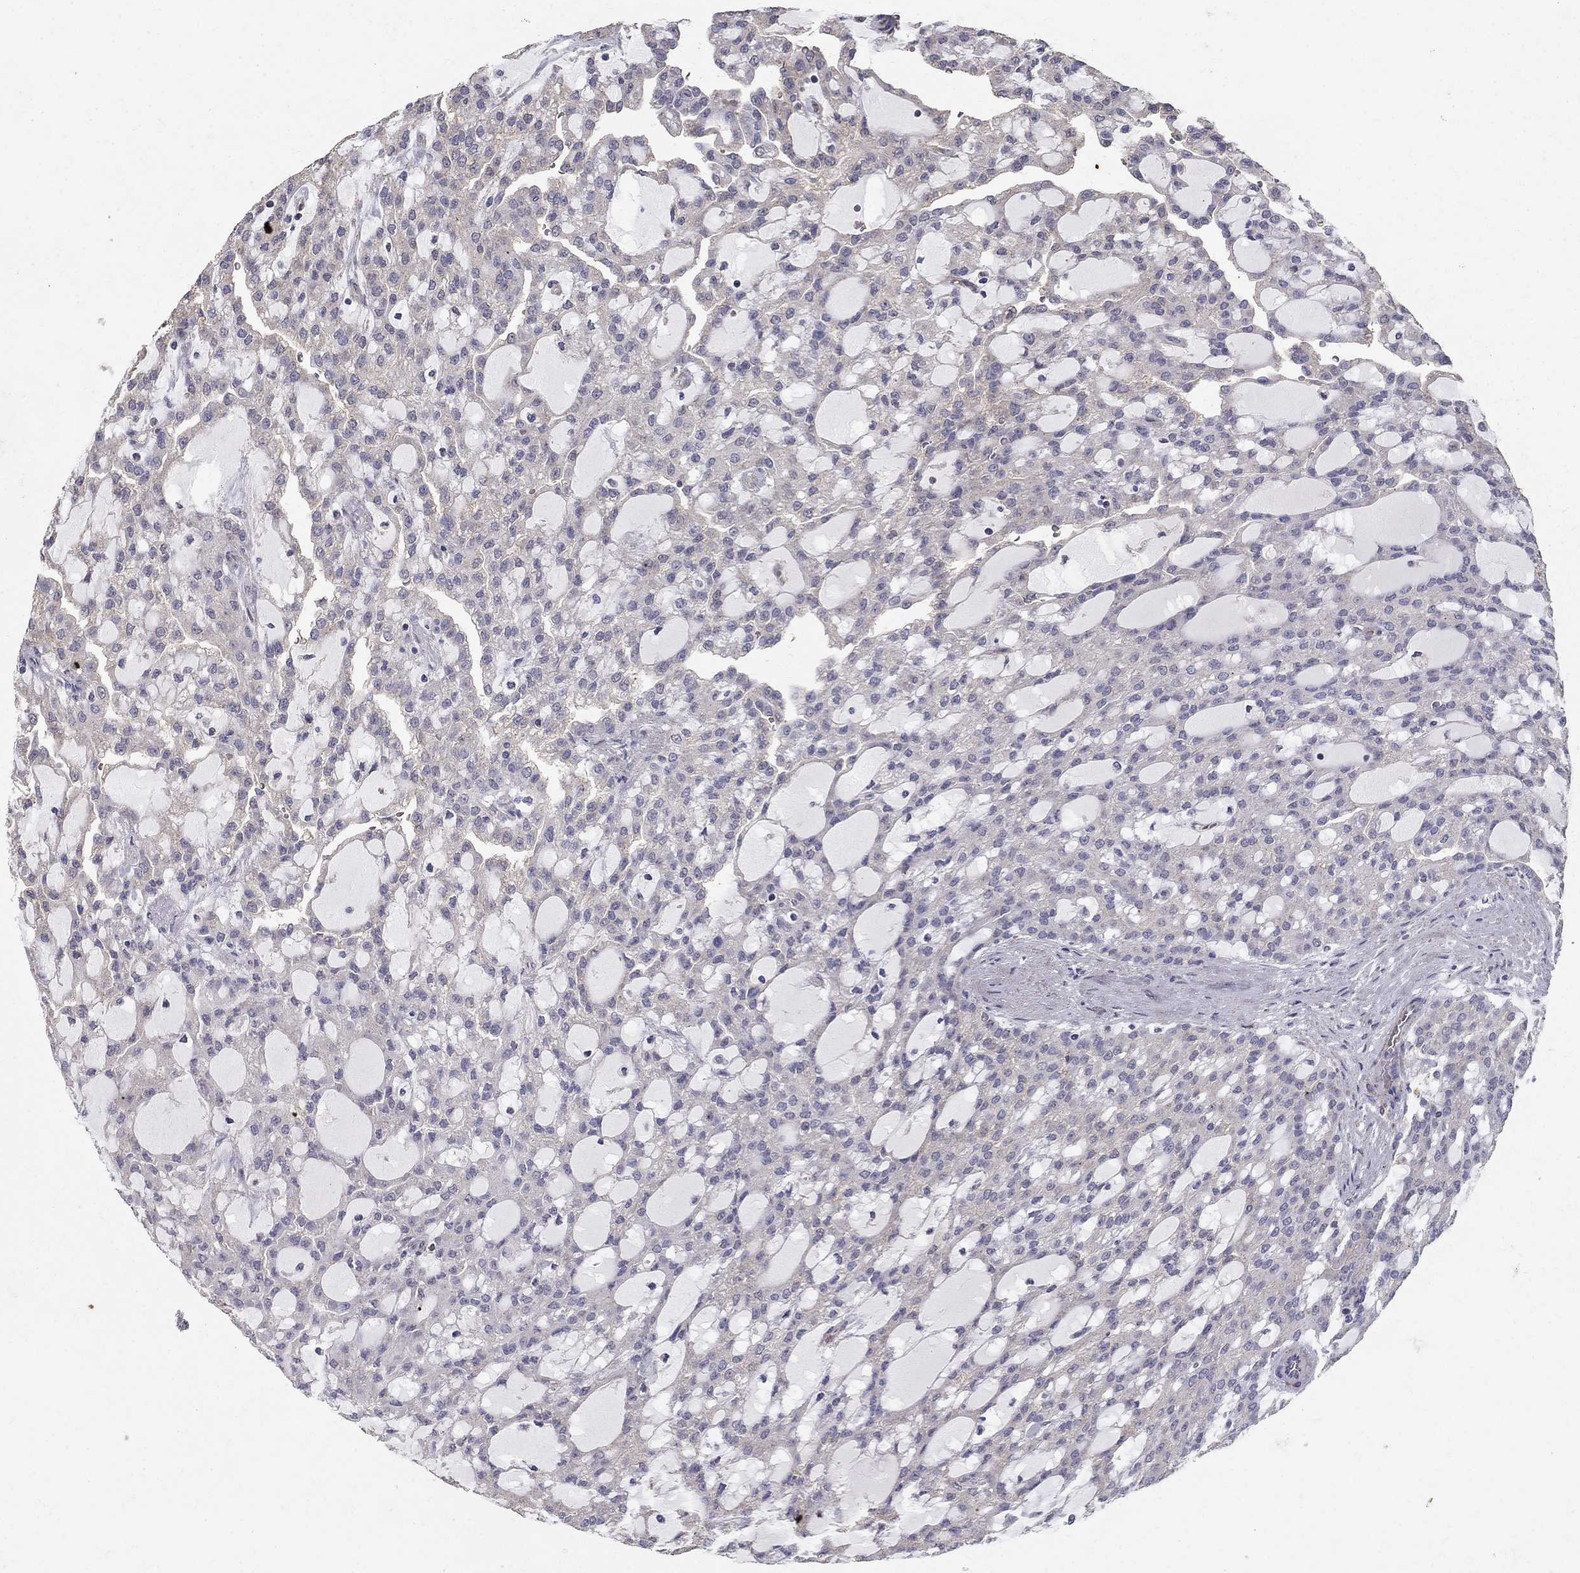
{"staining": {"intensity": "negative", "quantity": "none", "location": "none"}, "tissue": "renal cancer", "cell_type": "Tumor cells", "image_type": "cancer", "snomed": [{"axis": "morphology", "description": "Adenocarcinoma, NOS"}, {"axis": "topography", "description": "Kidney"}], "caption": "Human renal cancer stained for a protein using IHC reveals no staining in tumor cells.", "gene": "MPP2", "patient": {"sex": "male", "age": 63}}